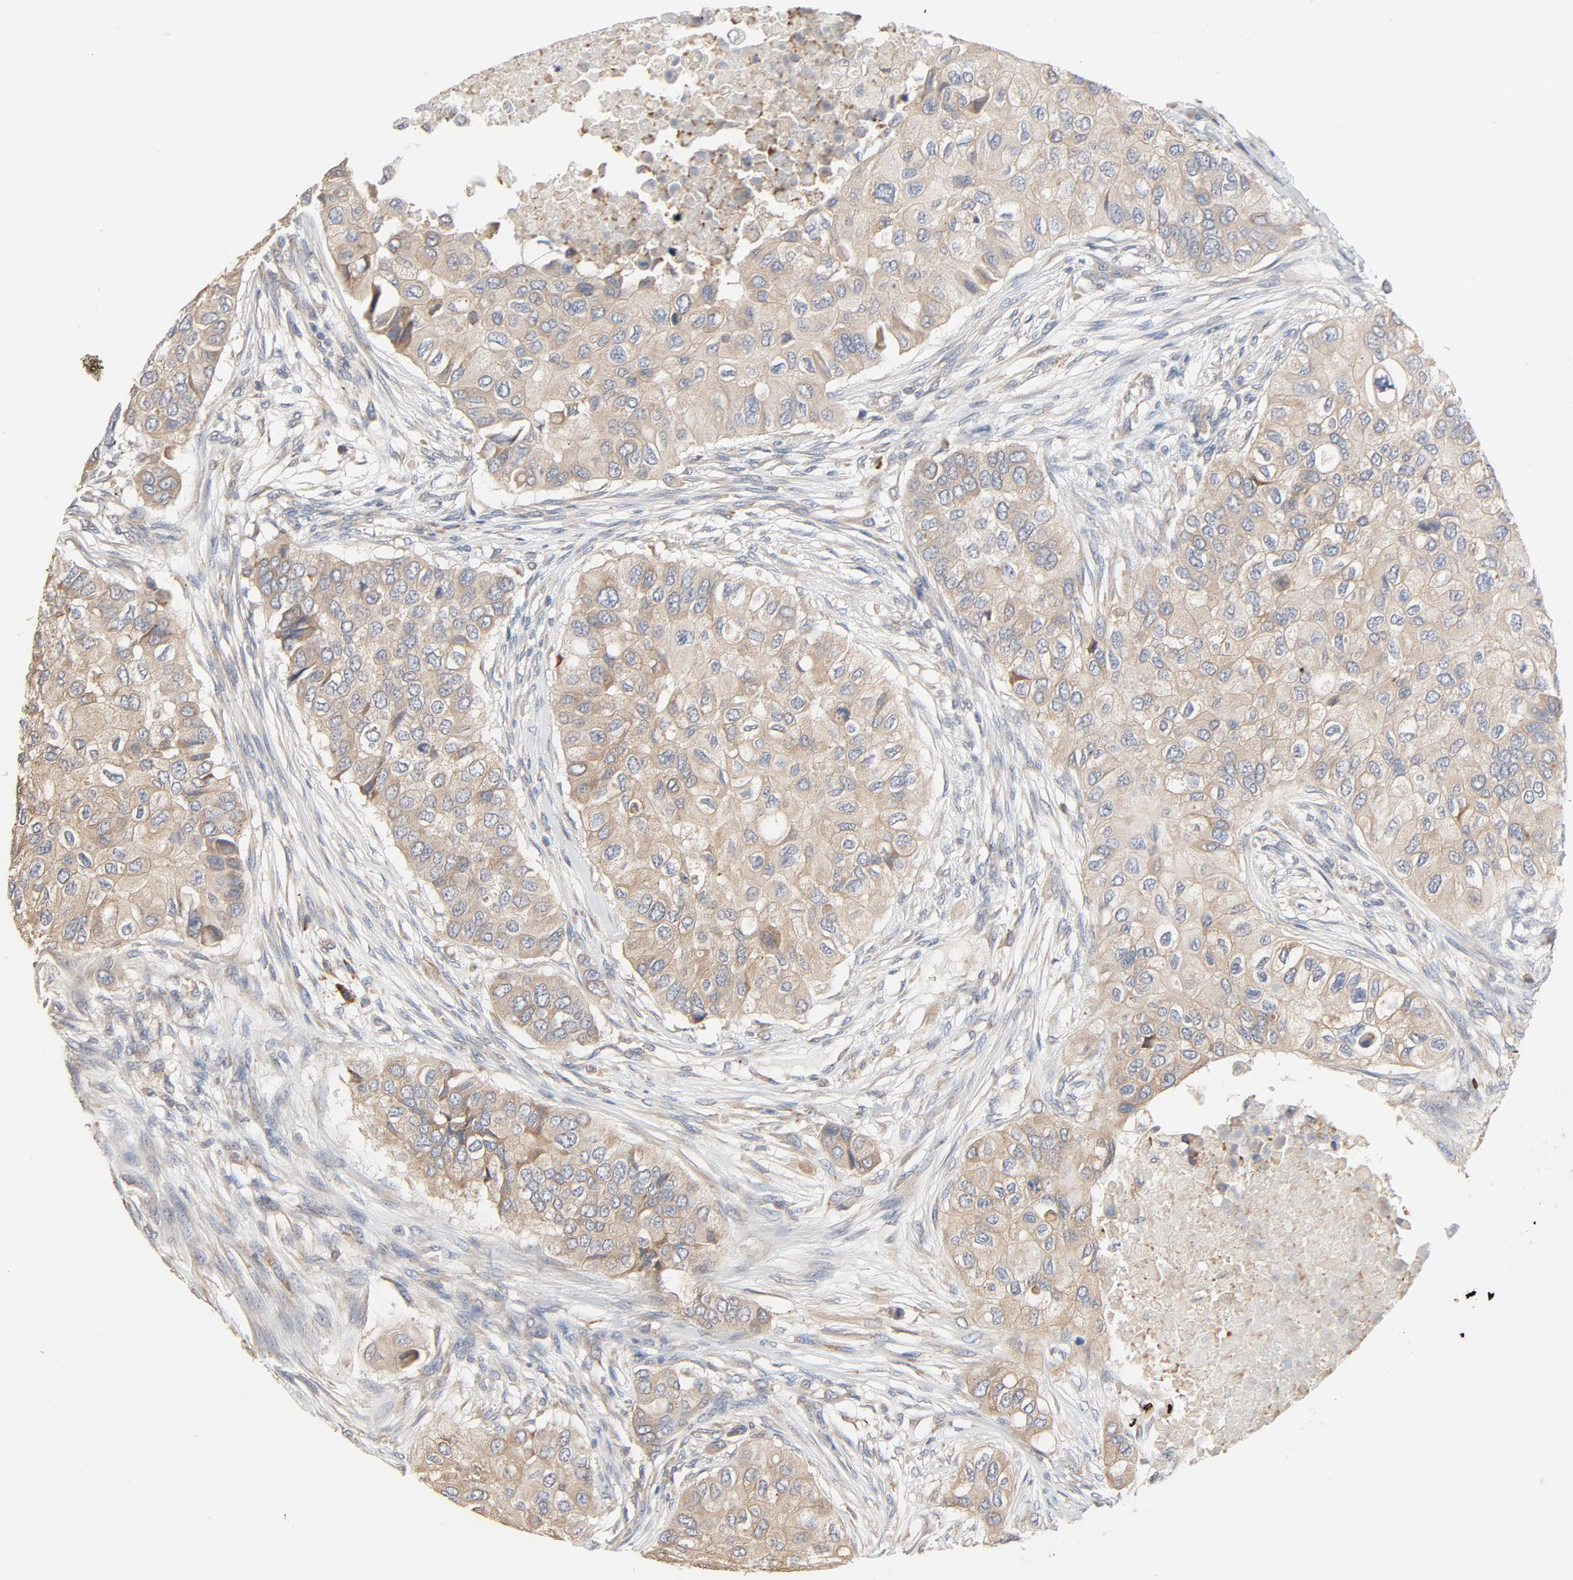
{"staining": {"intensity": "weak", "quantity": ">75%", "location": "cytoplasmic/membranous"}, "tissue": "breast cancer", "cell_type": "Tumor cells", "image_type": "cancer", "snomed": [{"axis": "morphology", "description": "Normal tissue, NOS"}, {"axis": "morphology", "description": "Duct carcinoma"}, {"axis": "topography", "description": "Breast"}], "caption": "This is a micrograph of immunohistochemistry (IHC) staining of intraductal carcinoma (breast), which shows weak staining in the cytoplasmic/membranous of tumor cells.", "gene": "TLR4", "patient": {"sex": "female", "age": 49}}